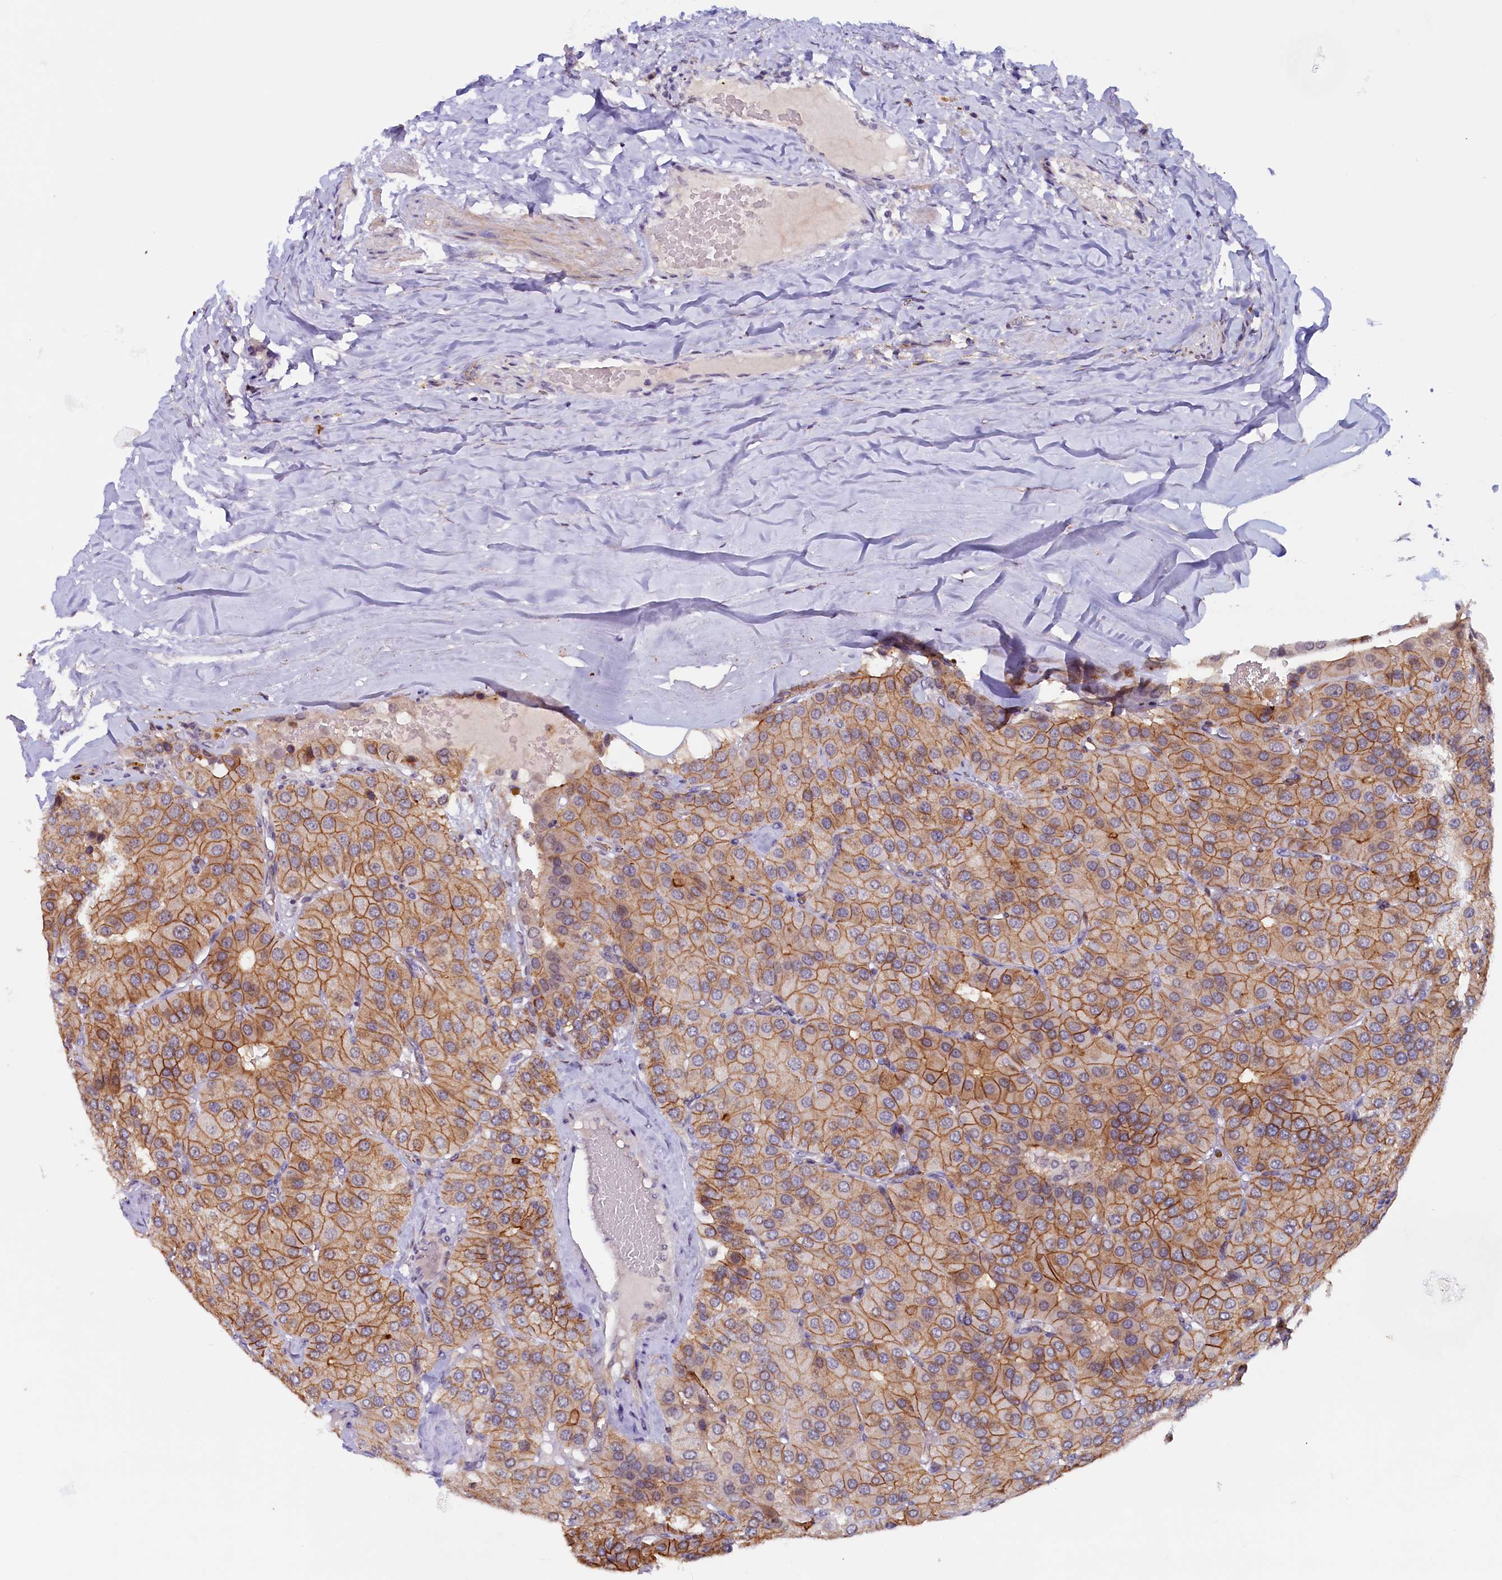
{"staining": {"intensity": "moderate", "quantity": ">75%", "location": "cytoplasmic/membranous"}, "tissue": "parathyroid gland", "cell_type": "Glandular cells", "image_type": "normal", "snomed": [{"axis": "morphology", "description": "Normal tissue, NOS"}, {"axis": "morphology", "description": "Adenoma, NOS"}, {"axis": "topography", "description": "Parathyroid gland"}], "caption": "About >75% of glandular cells in normal human parathyroid gland display moderate cytoplasmic/membranous protein expression as visualized by brown immunohistochemical staining.", "gene": "PACSIN3", "patient": {"sex": "female", "age": 86}}